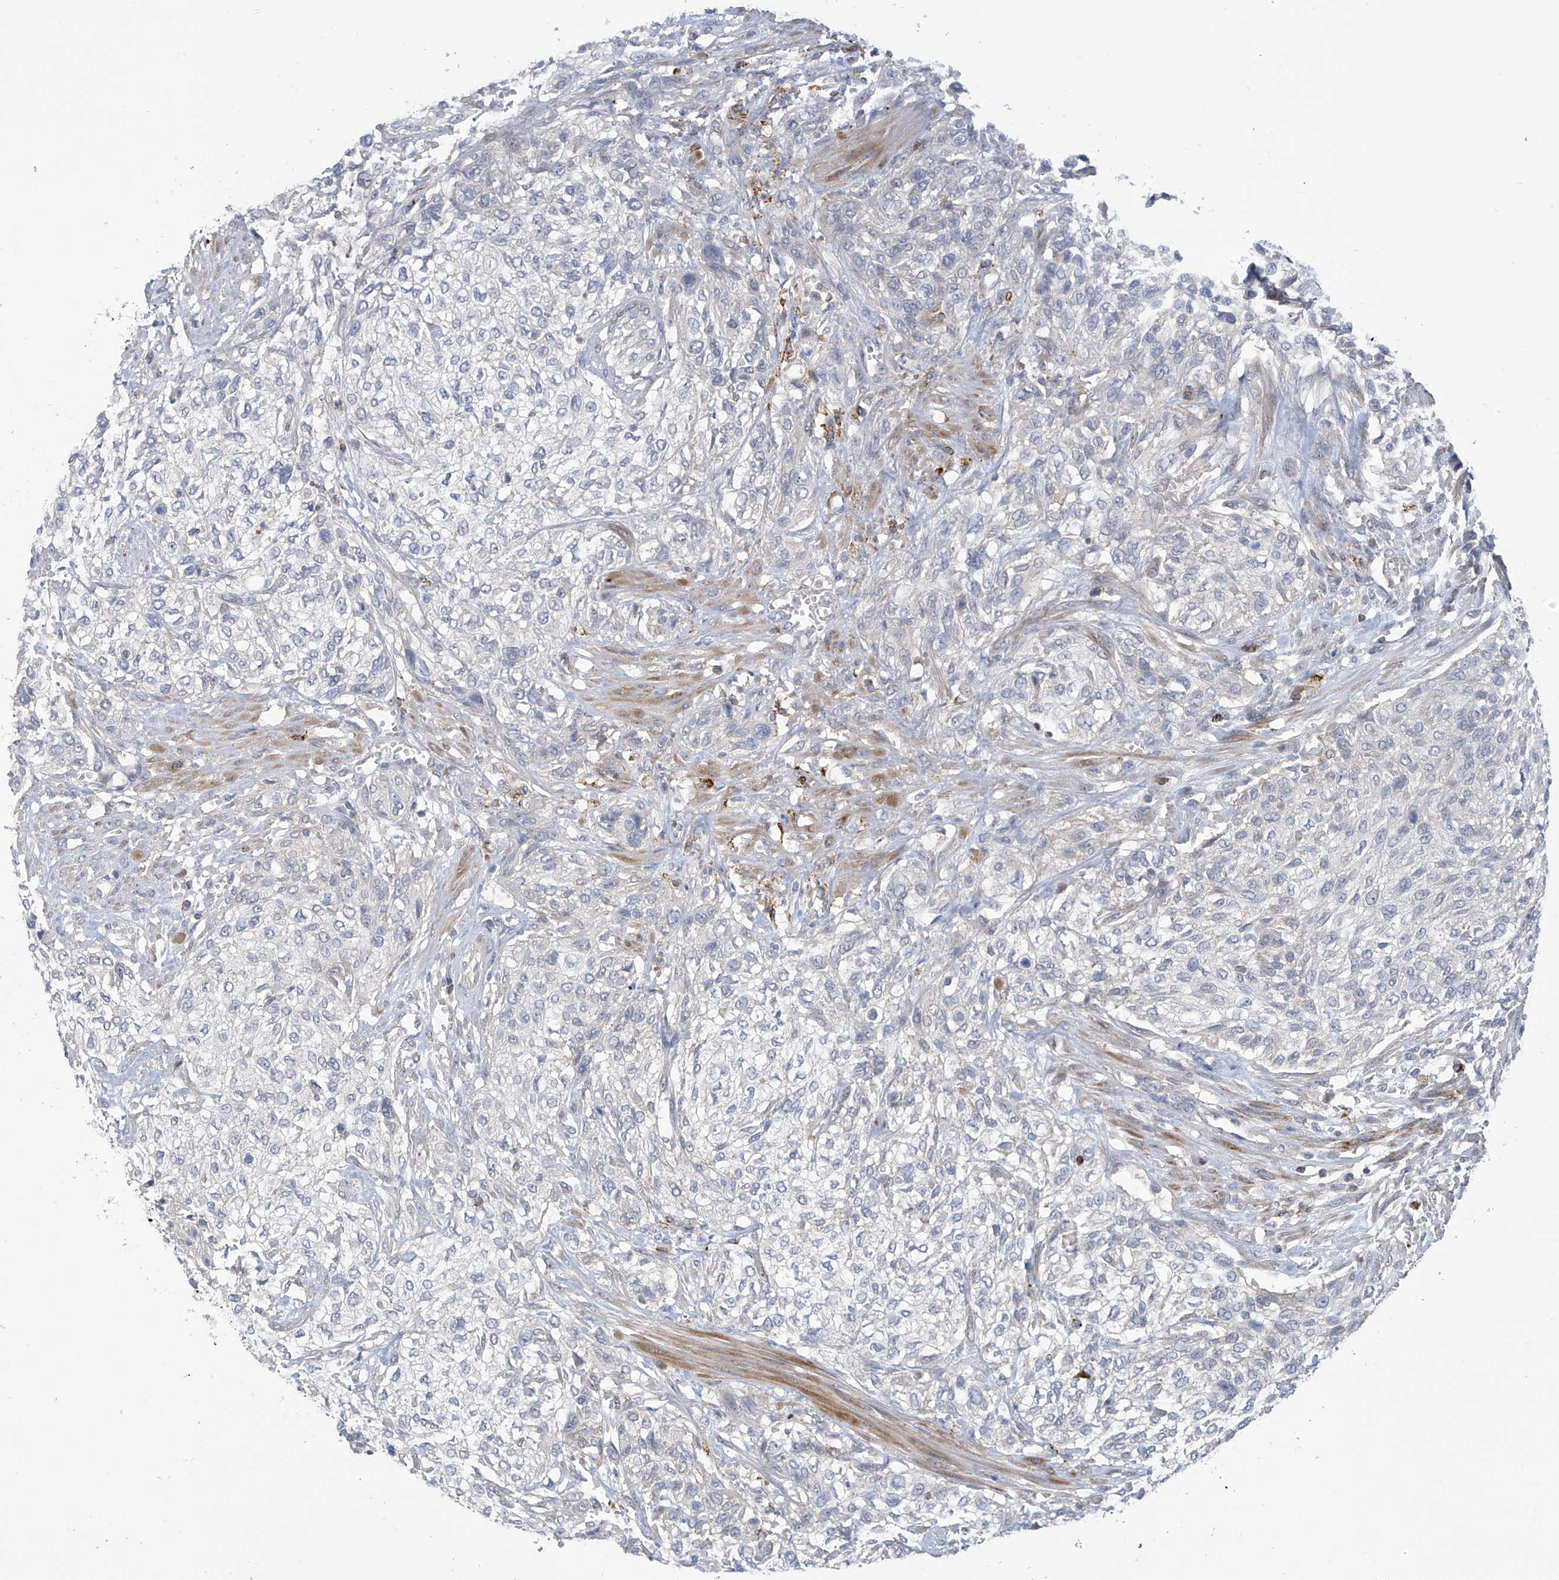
{"staining": {"intensity": "negative", "quantity": "none", "location": "none"}, "tissue": "urothelial cancer", "cell_type": "Tumor cells", "image_type": "cancer", "snomed": [{"axis": "morphology", "description": "Urothelial carcinoma, High grade"}, {"axis": "topography", "description": "Urinary bladder"}], "caption": "Immunohistochemical staining of human urothelial cancer shows no significant positivity in tumor cells.", "gene": "IBA57", "patient": {"sex": "male", "age": 35}}